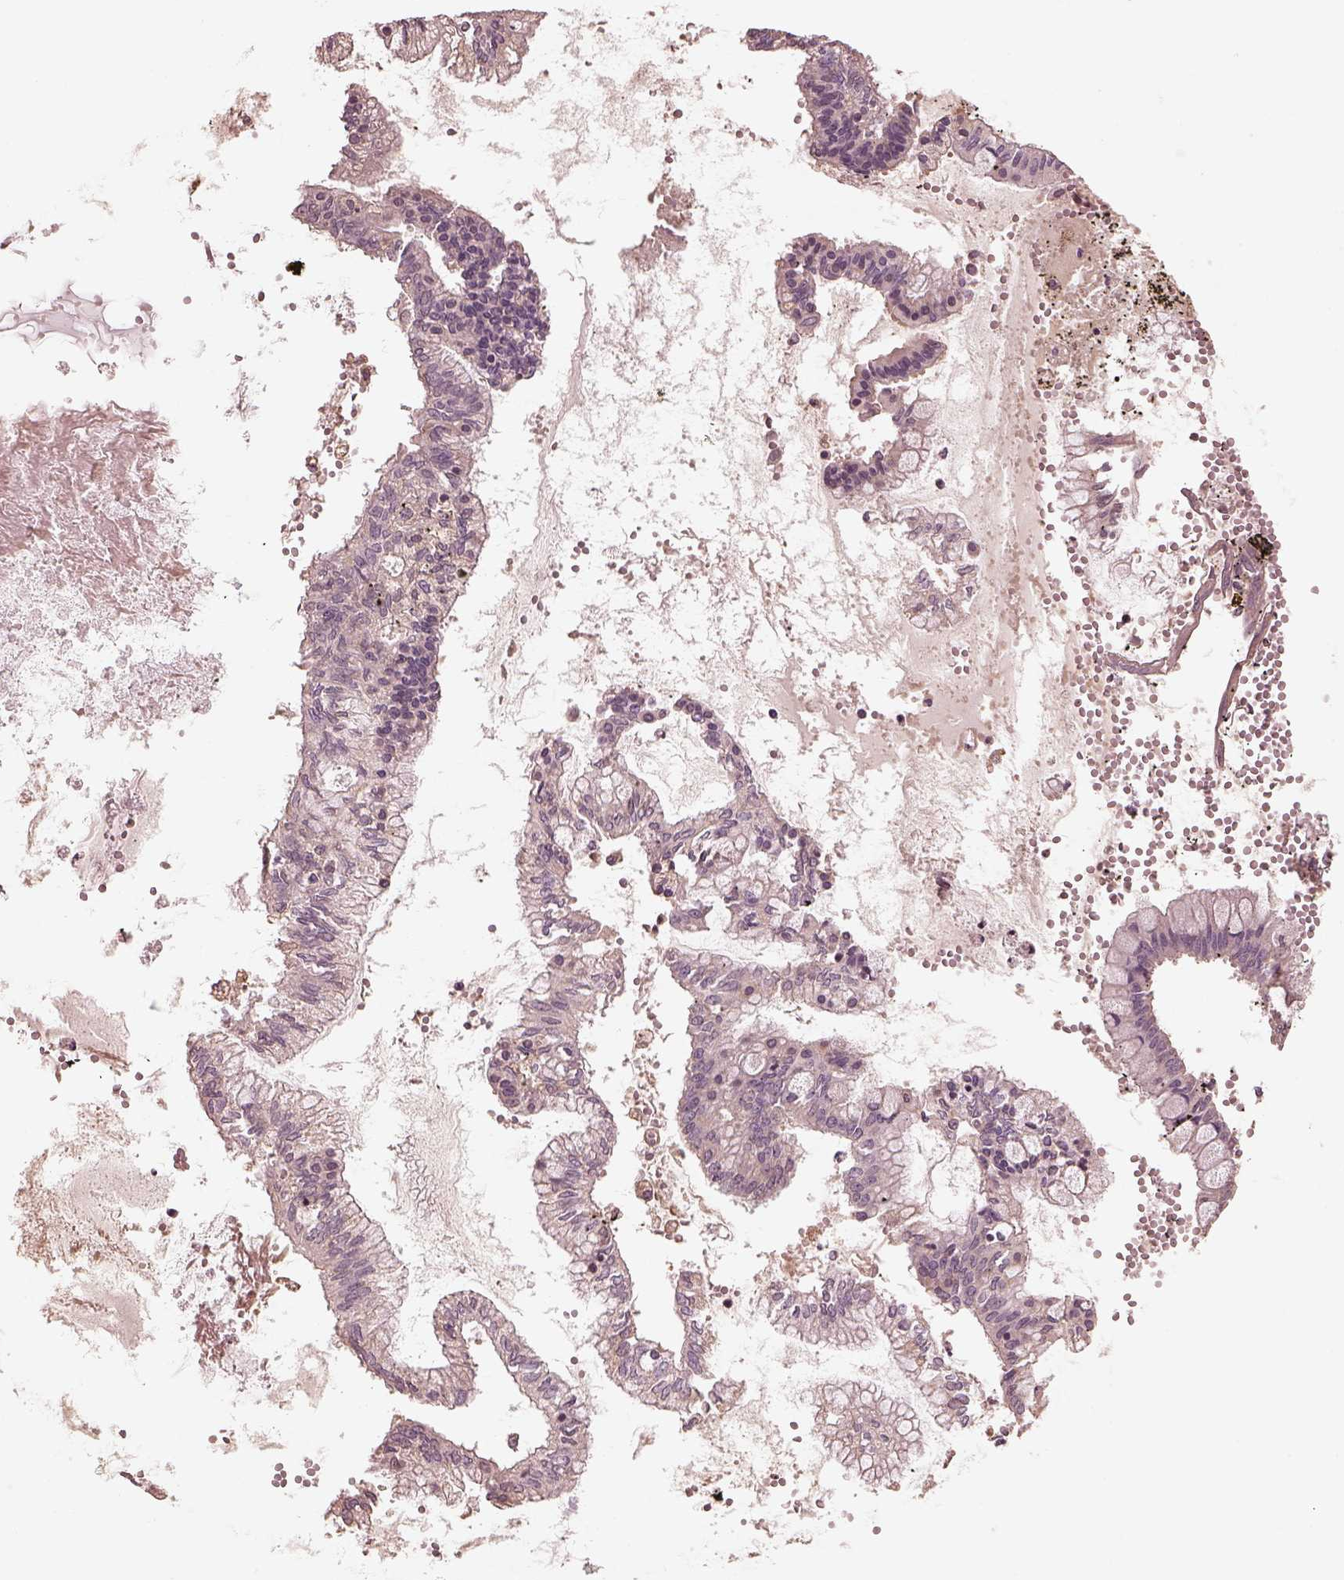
{"staining": {"intensity": "negative", "quantity": "none", "location": "none"}, "tissue": "ovarian cancer", "cell_type": "Tumor cells", "image_type": "cancer", "snomed": [{"axis": "morphology", "description": "Cystadenocarcinoma, mucinous, NOS"}, {"axis": "topography", "description": "Ovary"}], "caption": "Immunohistochemistry histopathology image of ovarian mucinous cystadenocarcinoma stained for a protein (brown), which exhibits no staining in tumor cells.", "gene": "CALR3", "patient": {"sex": "female", "age": 67}}